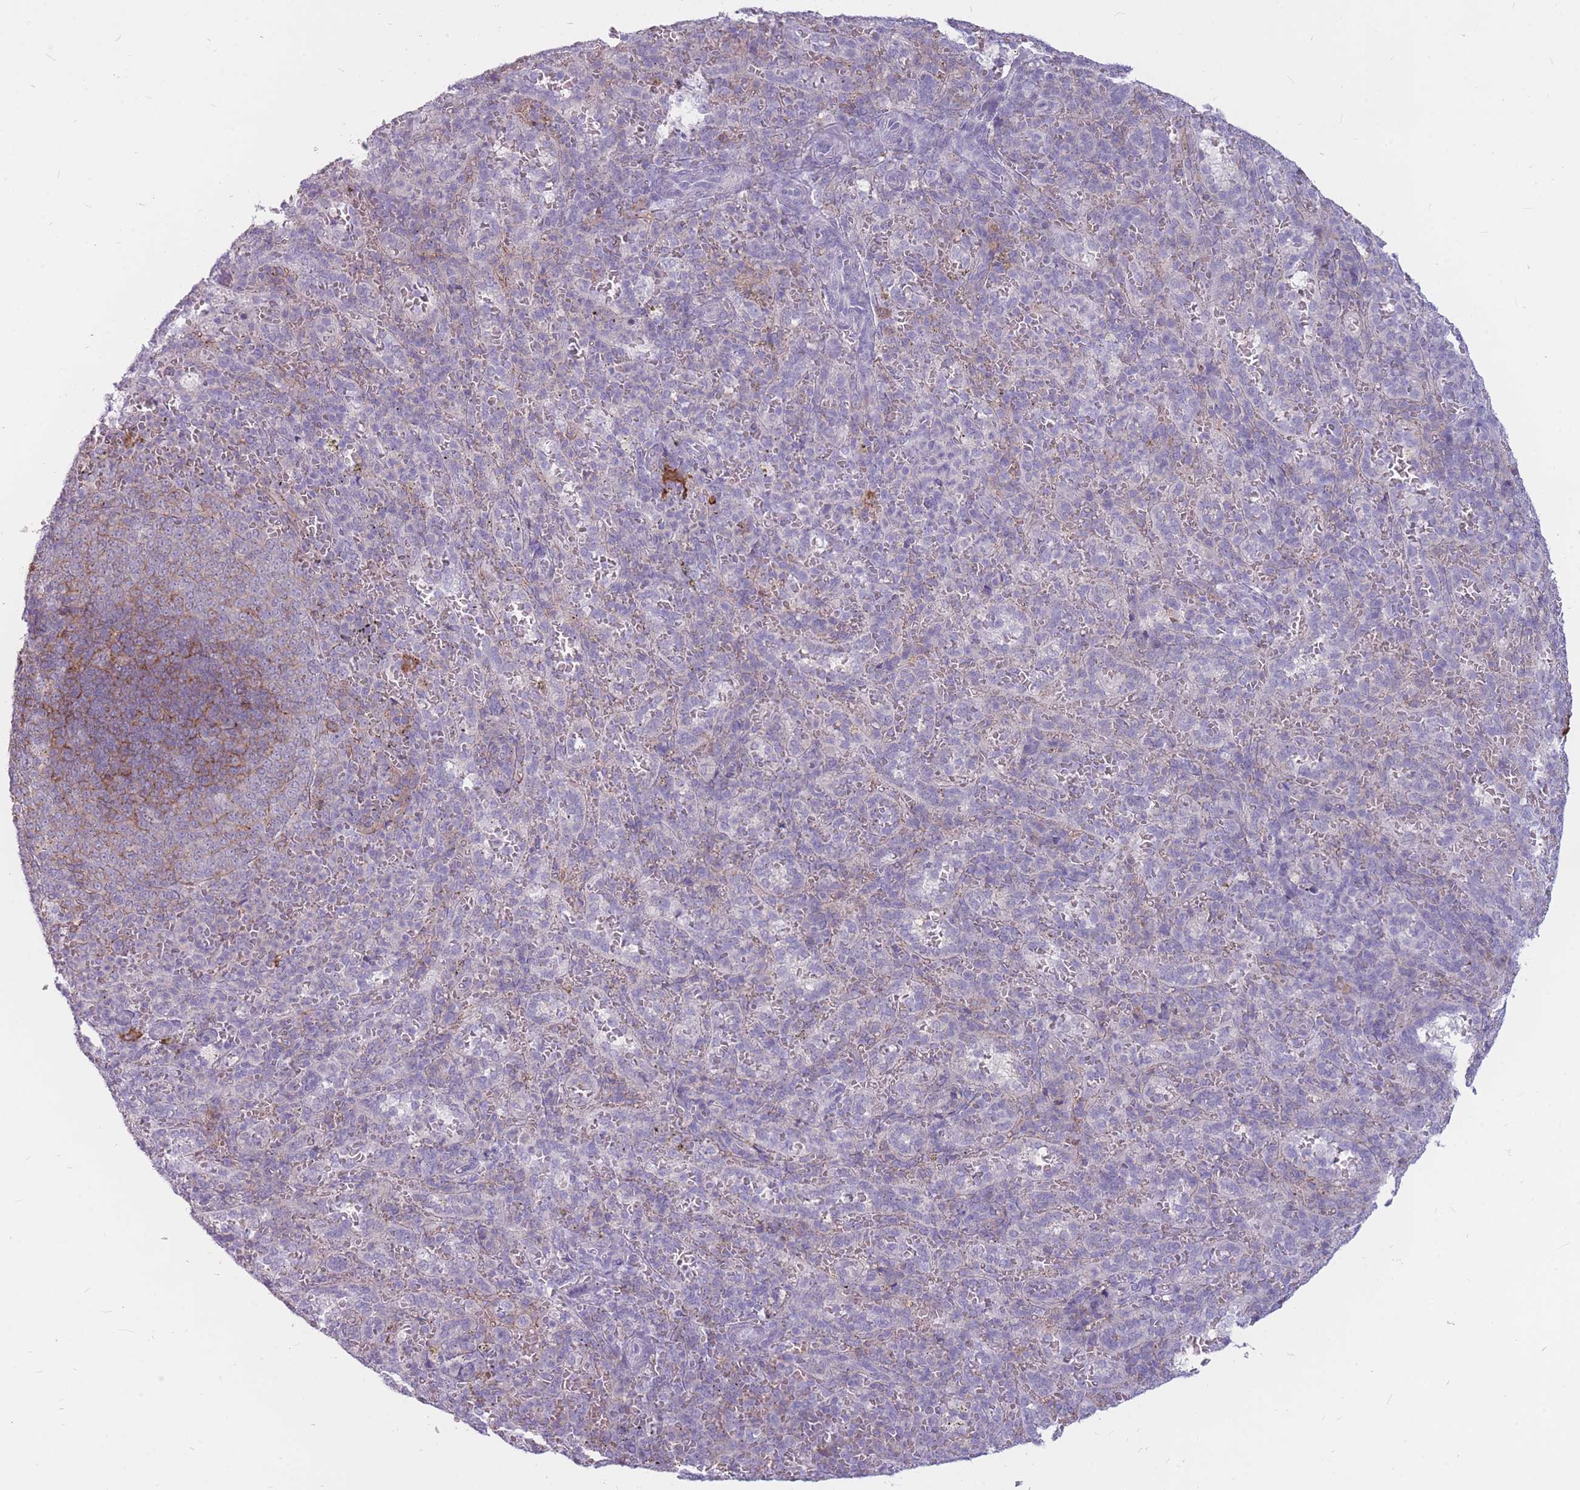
{"staining": {"intensity": "negative", "quantity": "none", "location": "none"}, "tissue": "spleen", "cell_type": "Cells in red pulp", "image_type": "normal", "snomed": [{"axis": "morphology", "description": "Normal tissue, NOS"}, {"axis": "topography", "description": "Spleen"}], "caption": "Spleen was stained to show a protein in brown. There is no significant positivity in cells in red pulp. Nuclei are stained in blue.", "gene": "GNA11", "patient": {"sex": "female", "age": 21}}